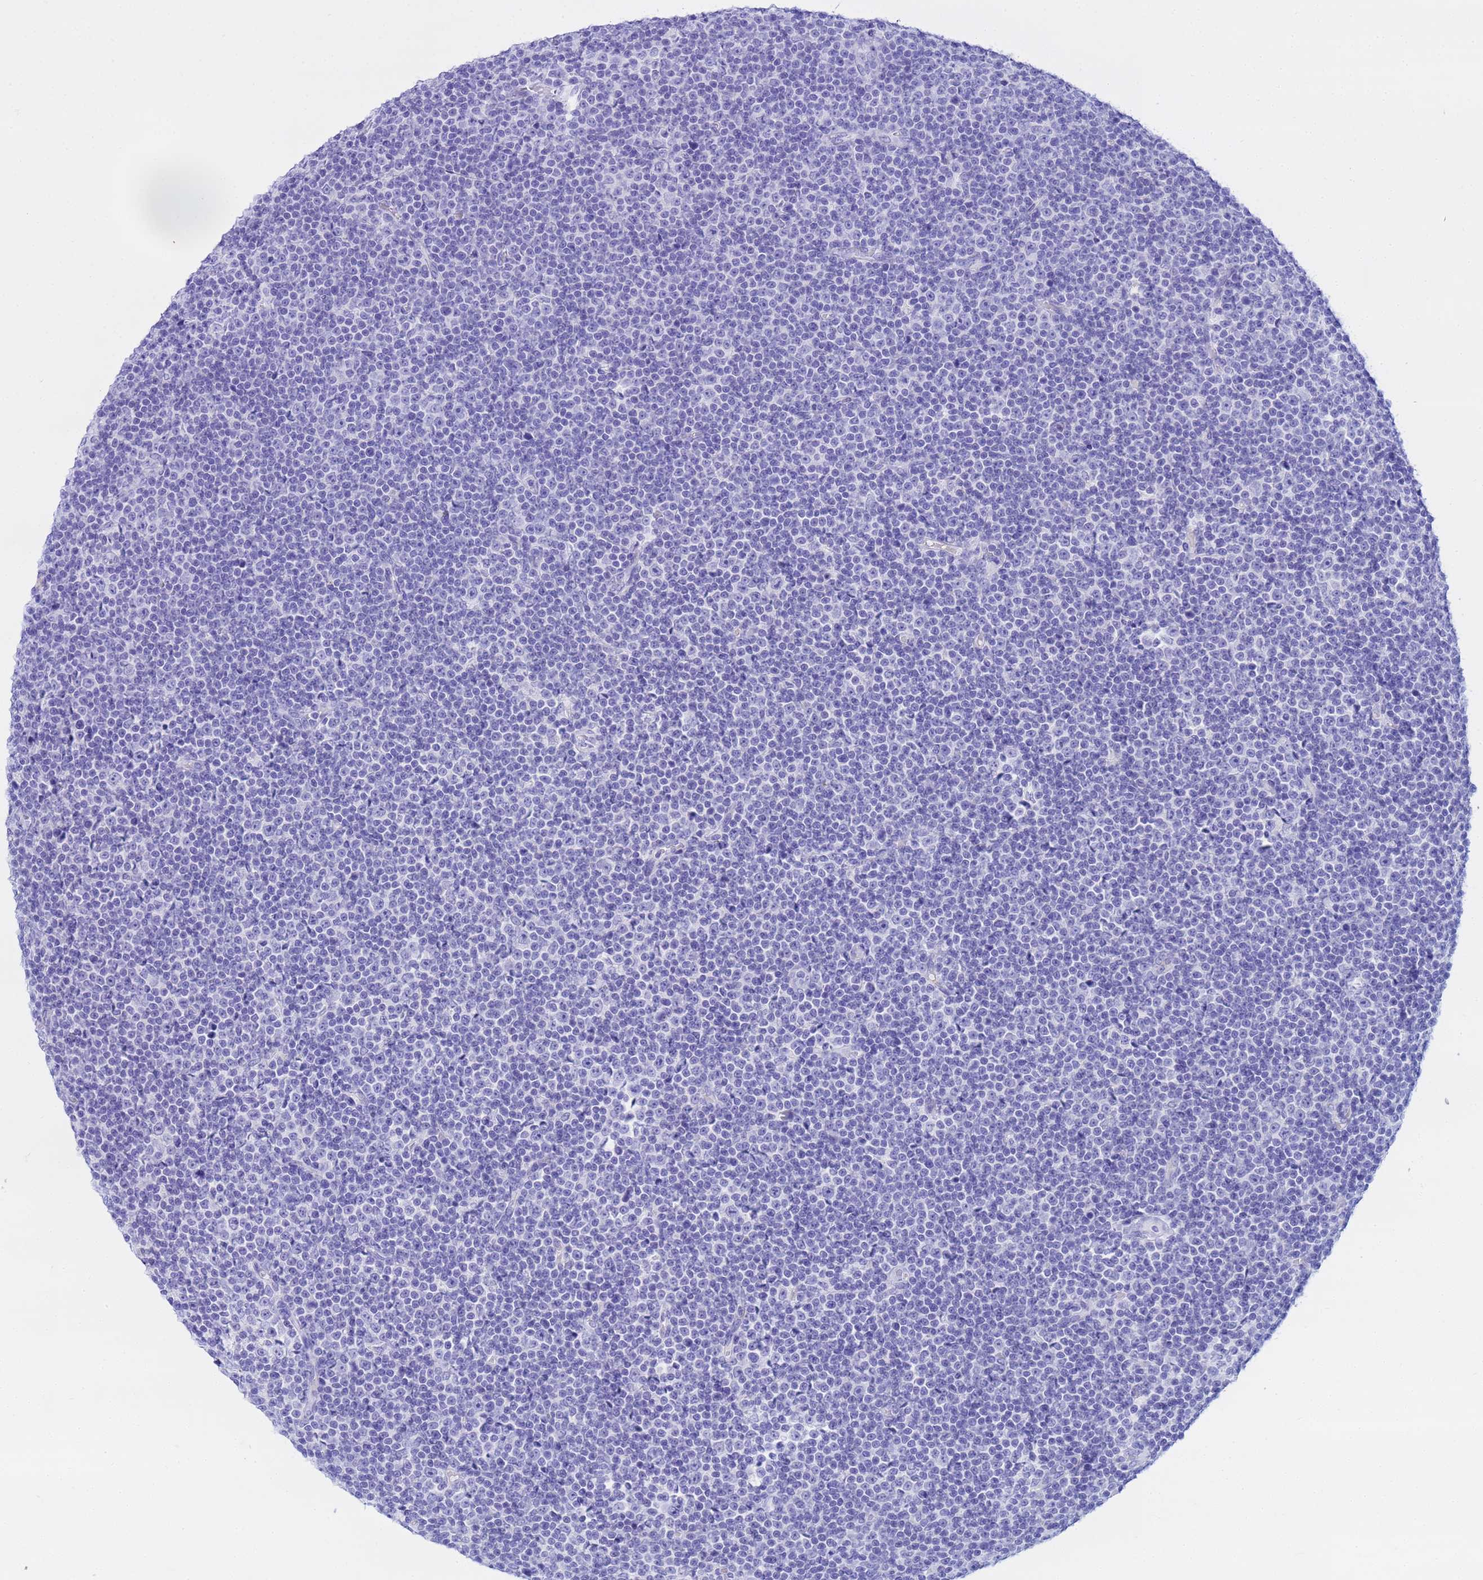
{"staining": {"intensity": "negative", "quantity": "none", "location": "none"}, "tissue": "lymphoma", "cell_type": "Tumor cells", "image_type": "cancer", "snomed": [{"axis": "morphology", "description": "Malignant lymphoma, non-Hodgkin's type, Low grade"}, {"axis": "topography", "description": "Lymph node"}], "caption": "This is an immunohistochemistry micrograph of low-grade malignant lymphoma, non-Hodgkin's type. There is no staining in tumor cells.", "gene": "AQP12A", "patient": {"sex": "female", "age": 67}}